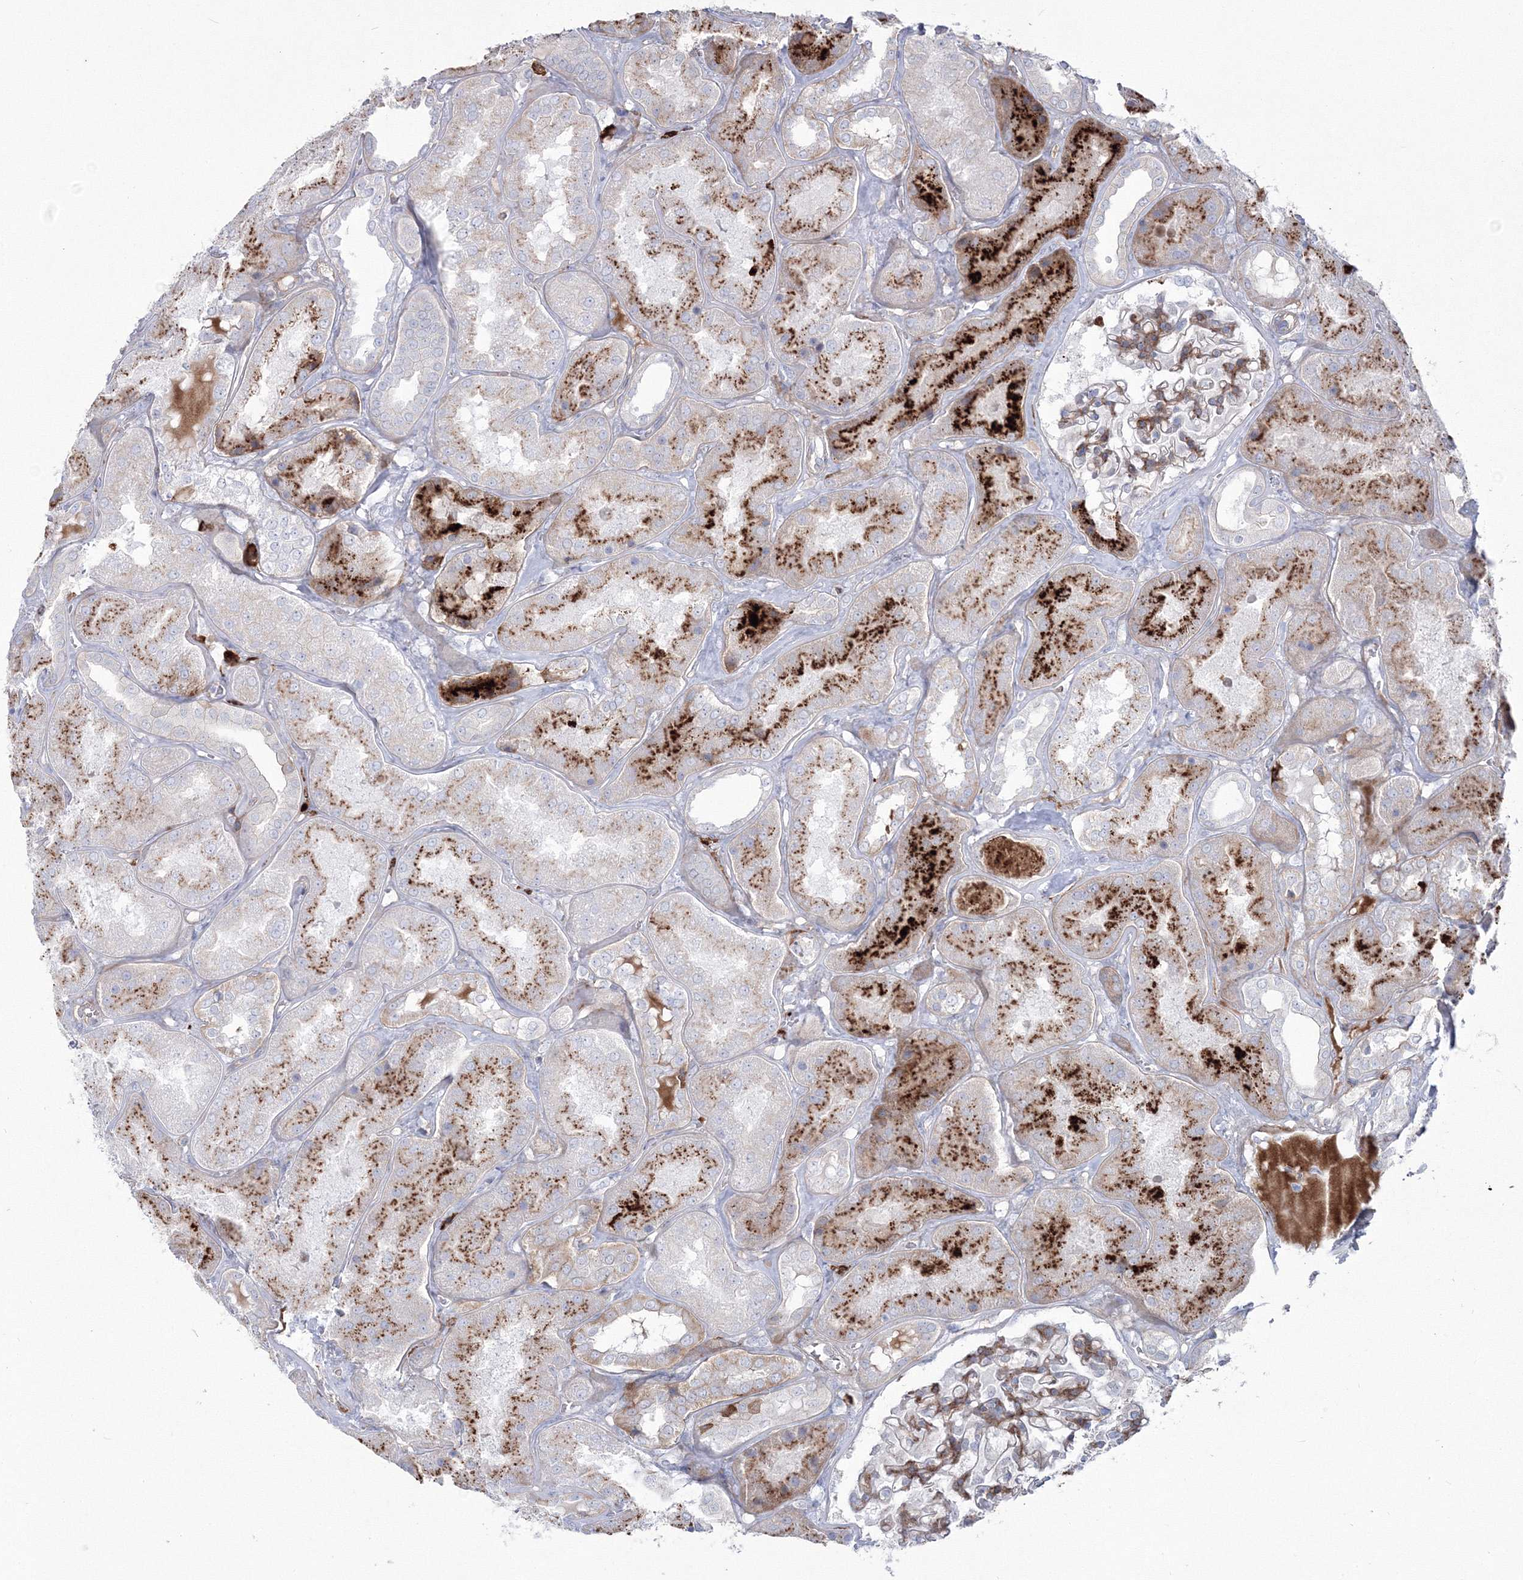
{"staining": {"intensity": "moderate", "quantity": "25%-75%", "location": "cytoplasmic/membranous"}, "tissue": "kidney", "cell_type": "Cells in glomeruli", "image_type": "normal", "snomed": [{"axis": "morphology", "description": "Normal tissue, NOS"}, {"axis": "topography", "description": "Kidney"}], "caption": "Kidney stained for a protein (brown) shows moderate cytoplasmic/membranous positive expression in approximately 25%-75% of cells in glomeruli.", "gene": "HYAL2", "patient": {"sex": "female", "age": 56}}